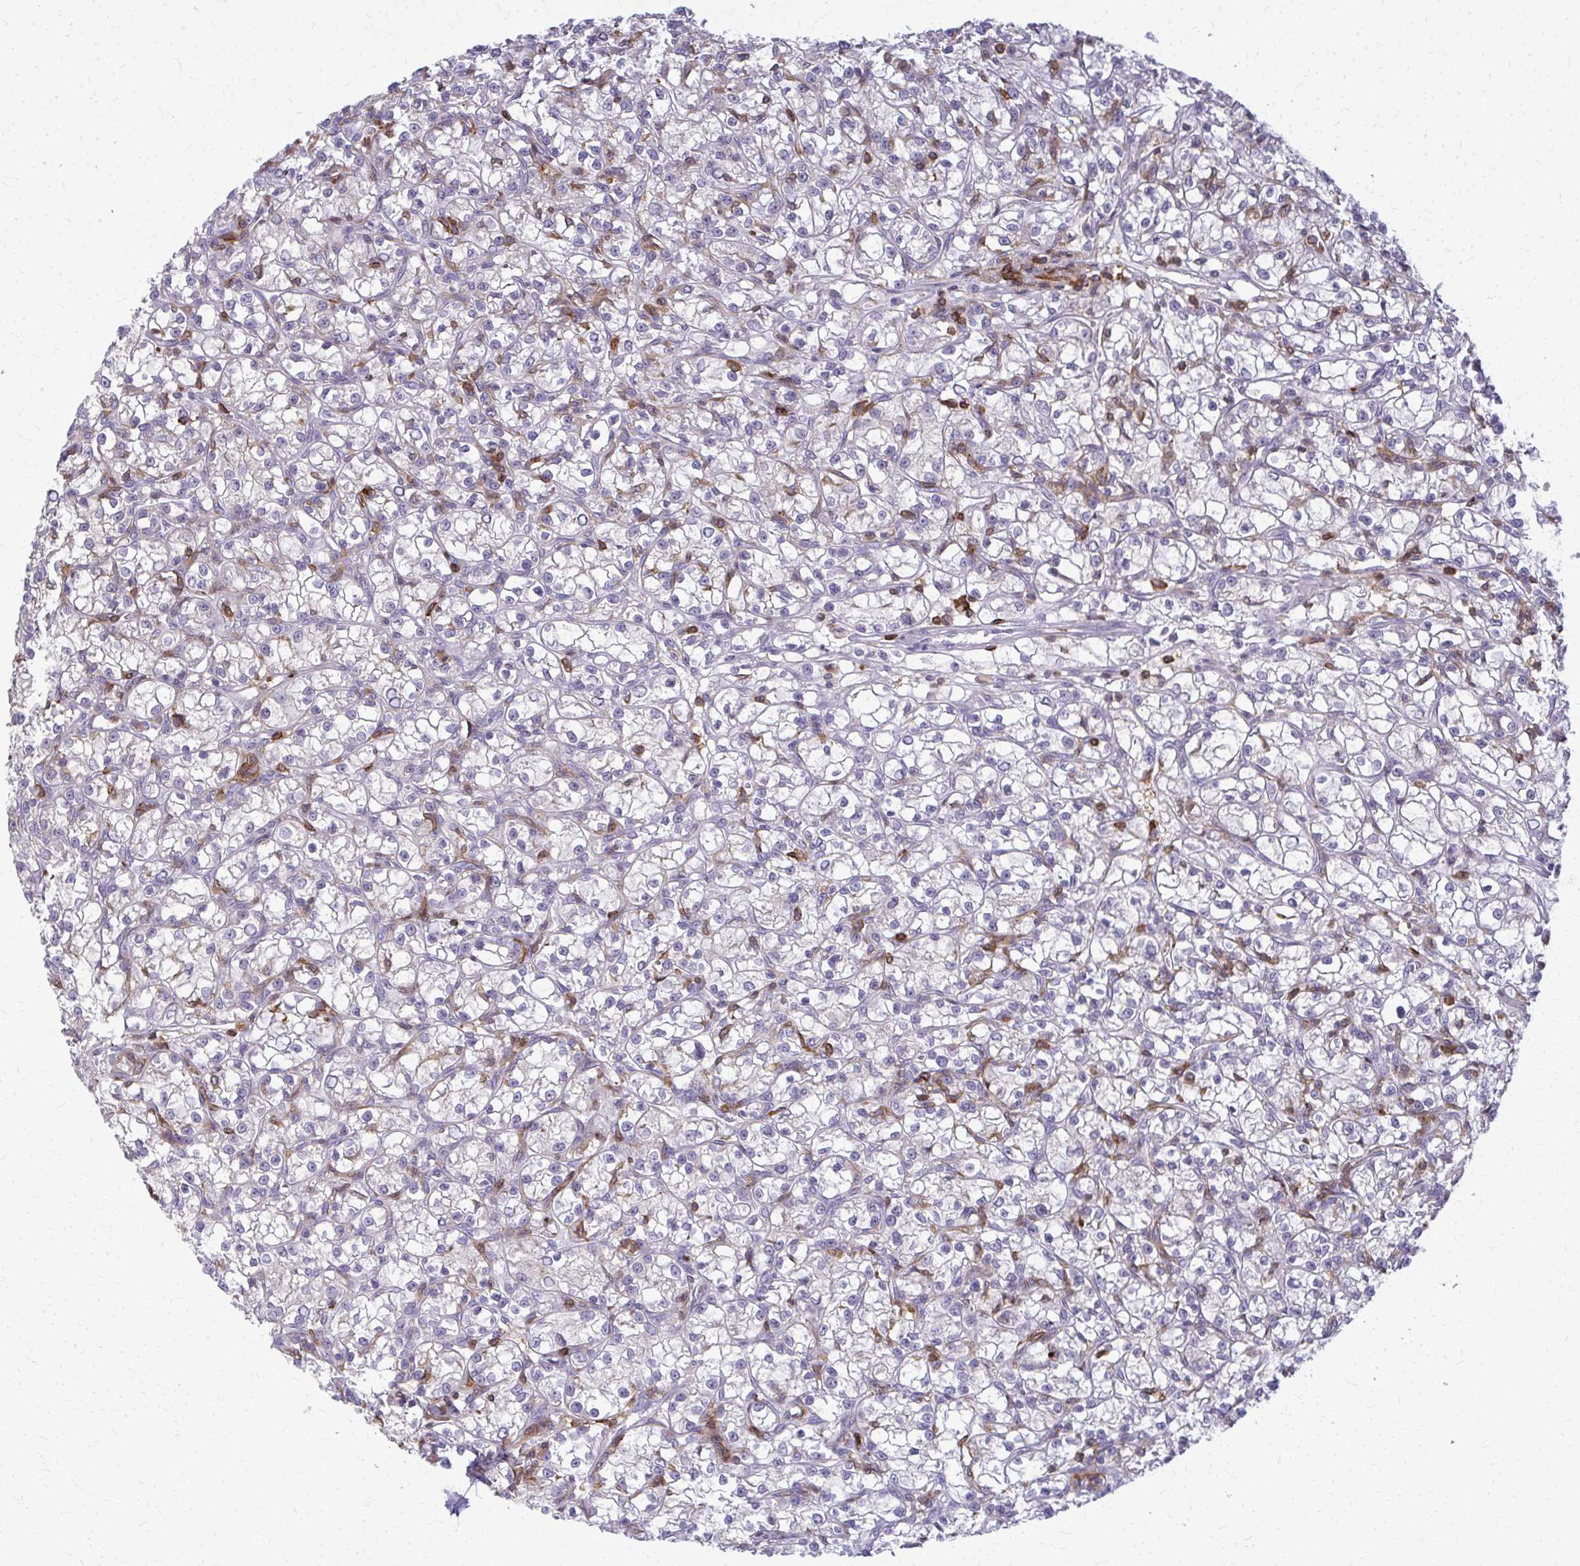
{"staining": {"intensity": "negative", "quantity": "none", "location": "none"}, "tissue": "renal cancer", "cell_type": "Tumor cells", "image_type": "cancer", "snomed": [{"axis": "morphology", "description": "Adenocarcinoma, NOS"}, {"axis": "topography", "description": "Kidney"}], "caption": "The histopathology image shows no significant staining in tumor cells of renal adenocarcinoma. The staining was performed using DAB to visualize the protein expression in brown, while the nuclei were stained in blue with hematoxylin (Magnification: 20x).", "gene": "AP5M1", "patient": {"sex": "female", "age": 59}}